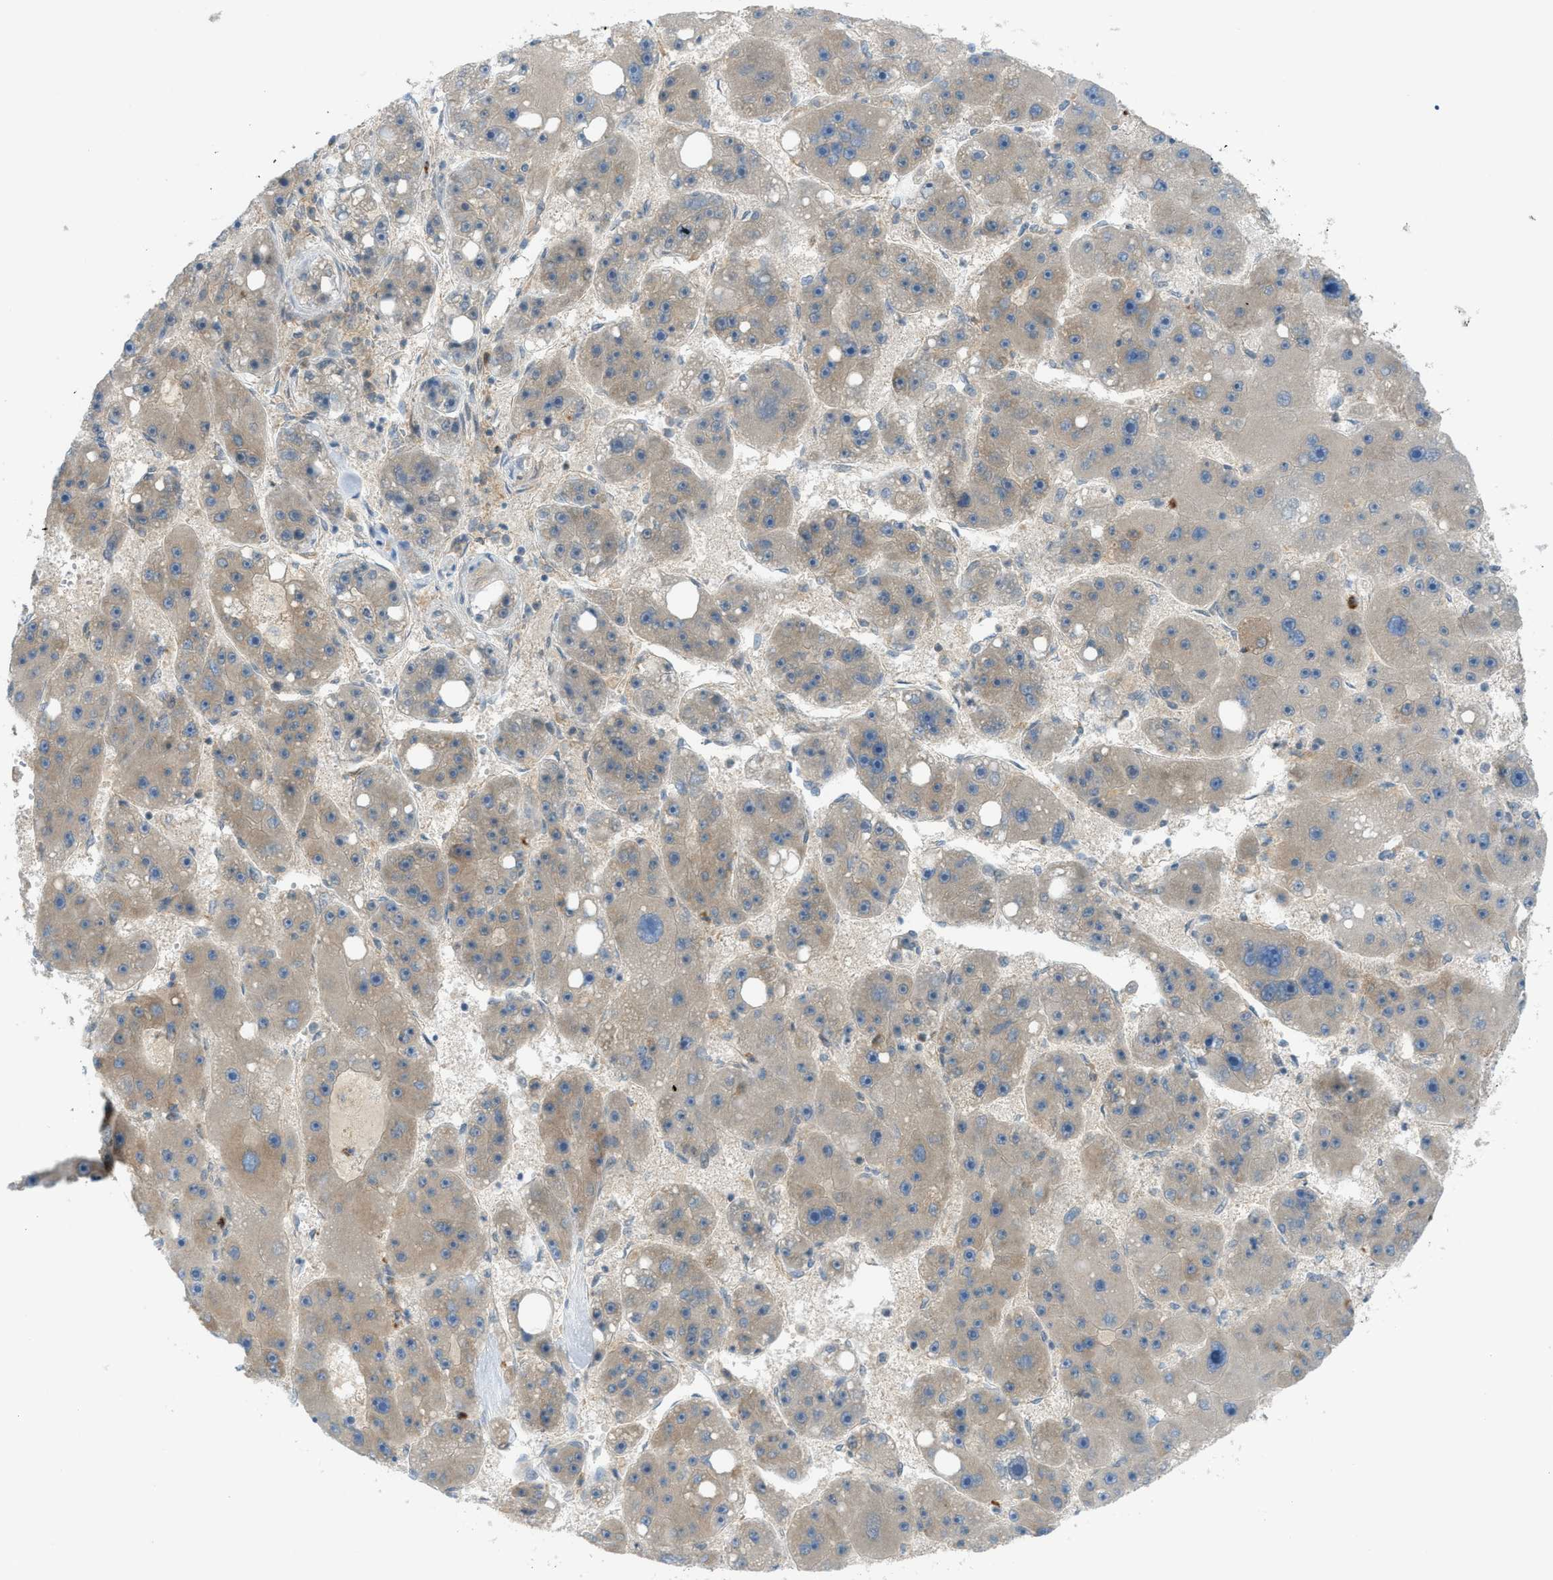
{"staining": {"intensity": "weak", "quantity": "25%-75%", "location": "cytoplasmic/membranous"}, "tissue": "liver cancer", "cell_type": "Tumor cells", "image_type": "cancer", "snomed": [{"axis": "morphology", "description": "Carcinoma, Hepatocellular, NOS"}, {"axis": "topography", "description": "Liver"}], "caption": "Liver cancer (hepatocellular carcinoma) stained with immunohistochemistry demonstrates weak cytoplasmic/membranous expression in about 25%-75% of tumor cells.", "gene": "DYRK1A", "patient": {"sex": "female", "age": 61}}